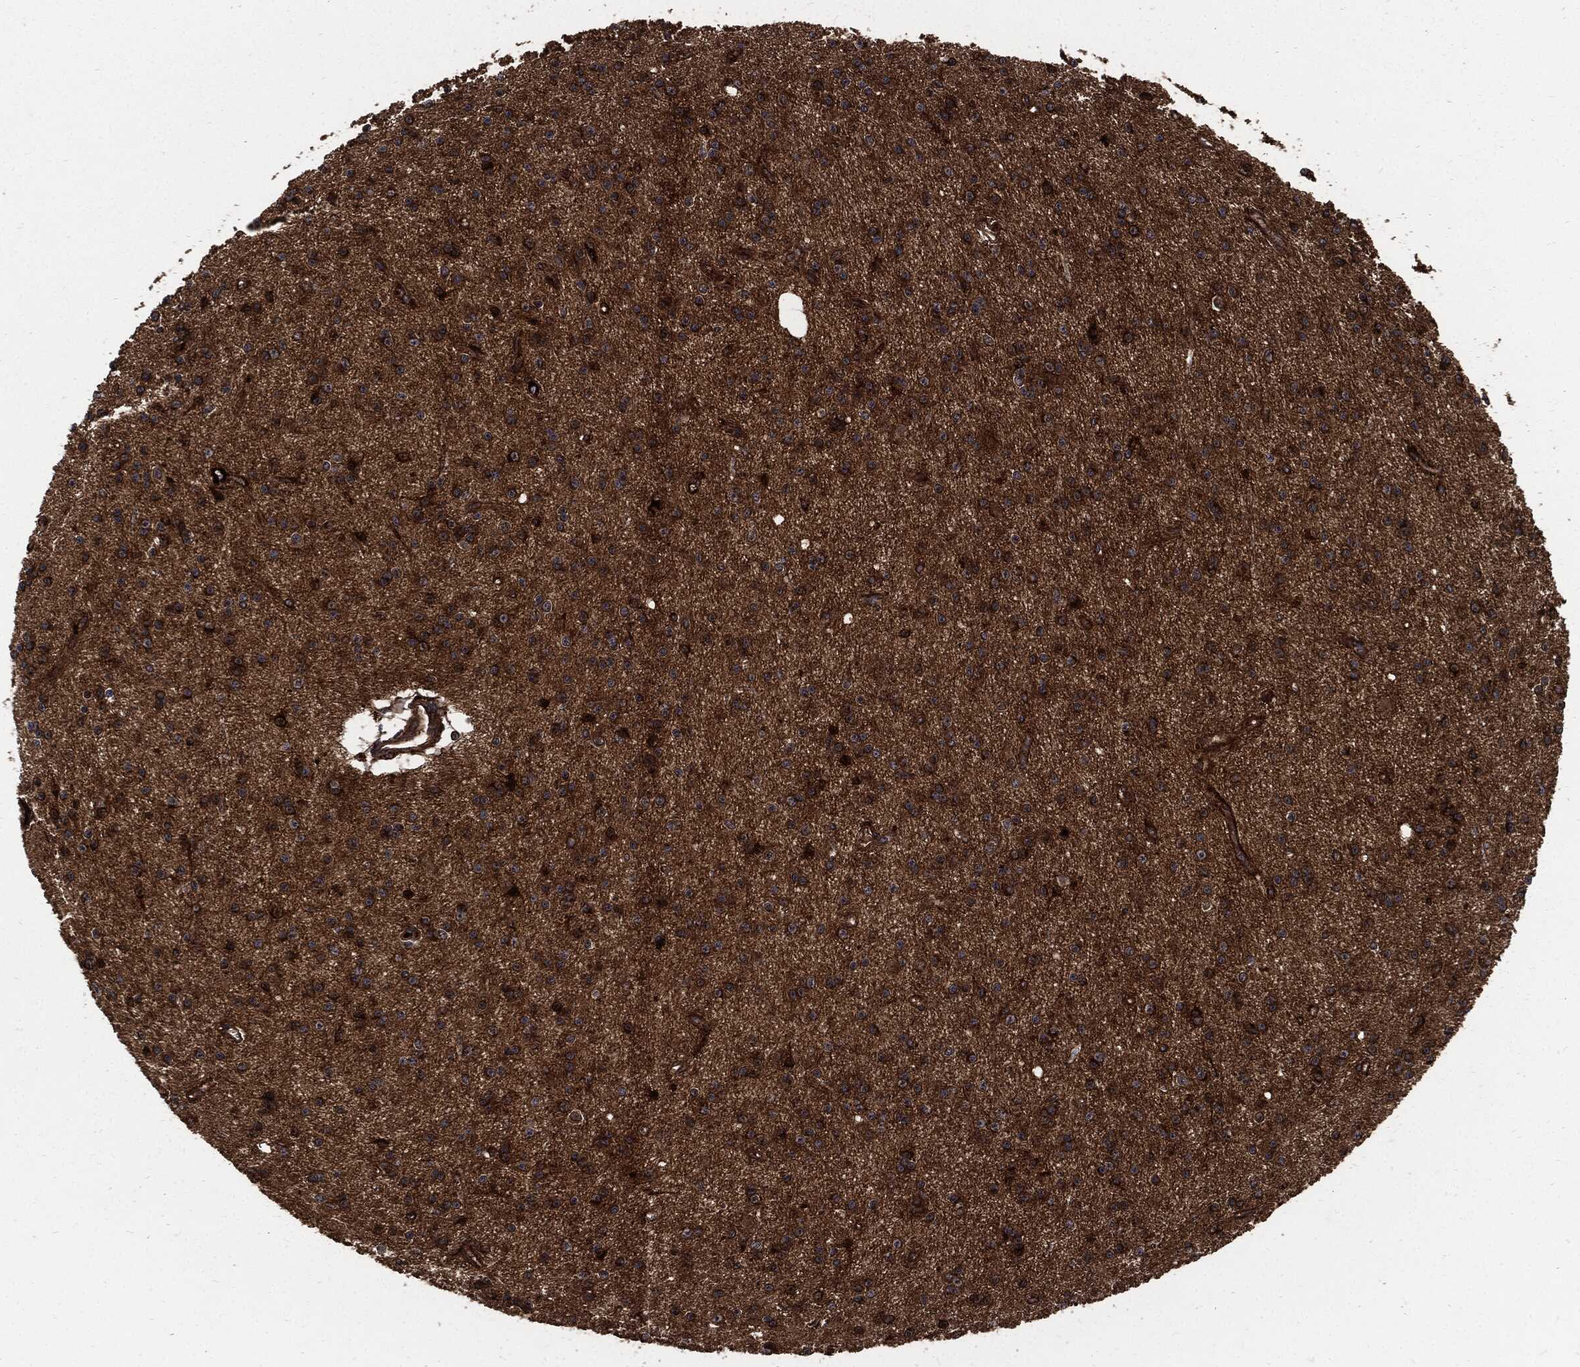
{"staining": {"intensity": "strong", "quantity": ">75%", "location": "cytoplasmic/membranous"}, "tissue": "glioma", "cell_type": "Tumor cells", "image_type": "cancer", "snomed": [{"axis": "morphology", "description": "Glioma, malignant, Low grade"}, {"axis": "topography", "description": "Brain"}], "caption": "Strong cytoplasmic/membranous staining for a protein is present in about >75% of tumor cells of glioma using immunohistochemistry (IHC).", "gene": "CLU", "patient": {"sex": "male", "age": 27}}